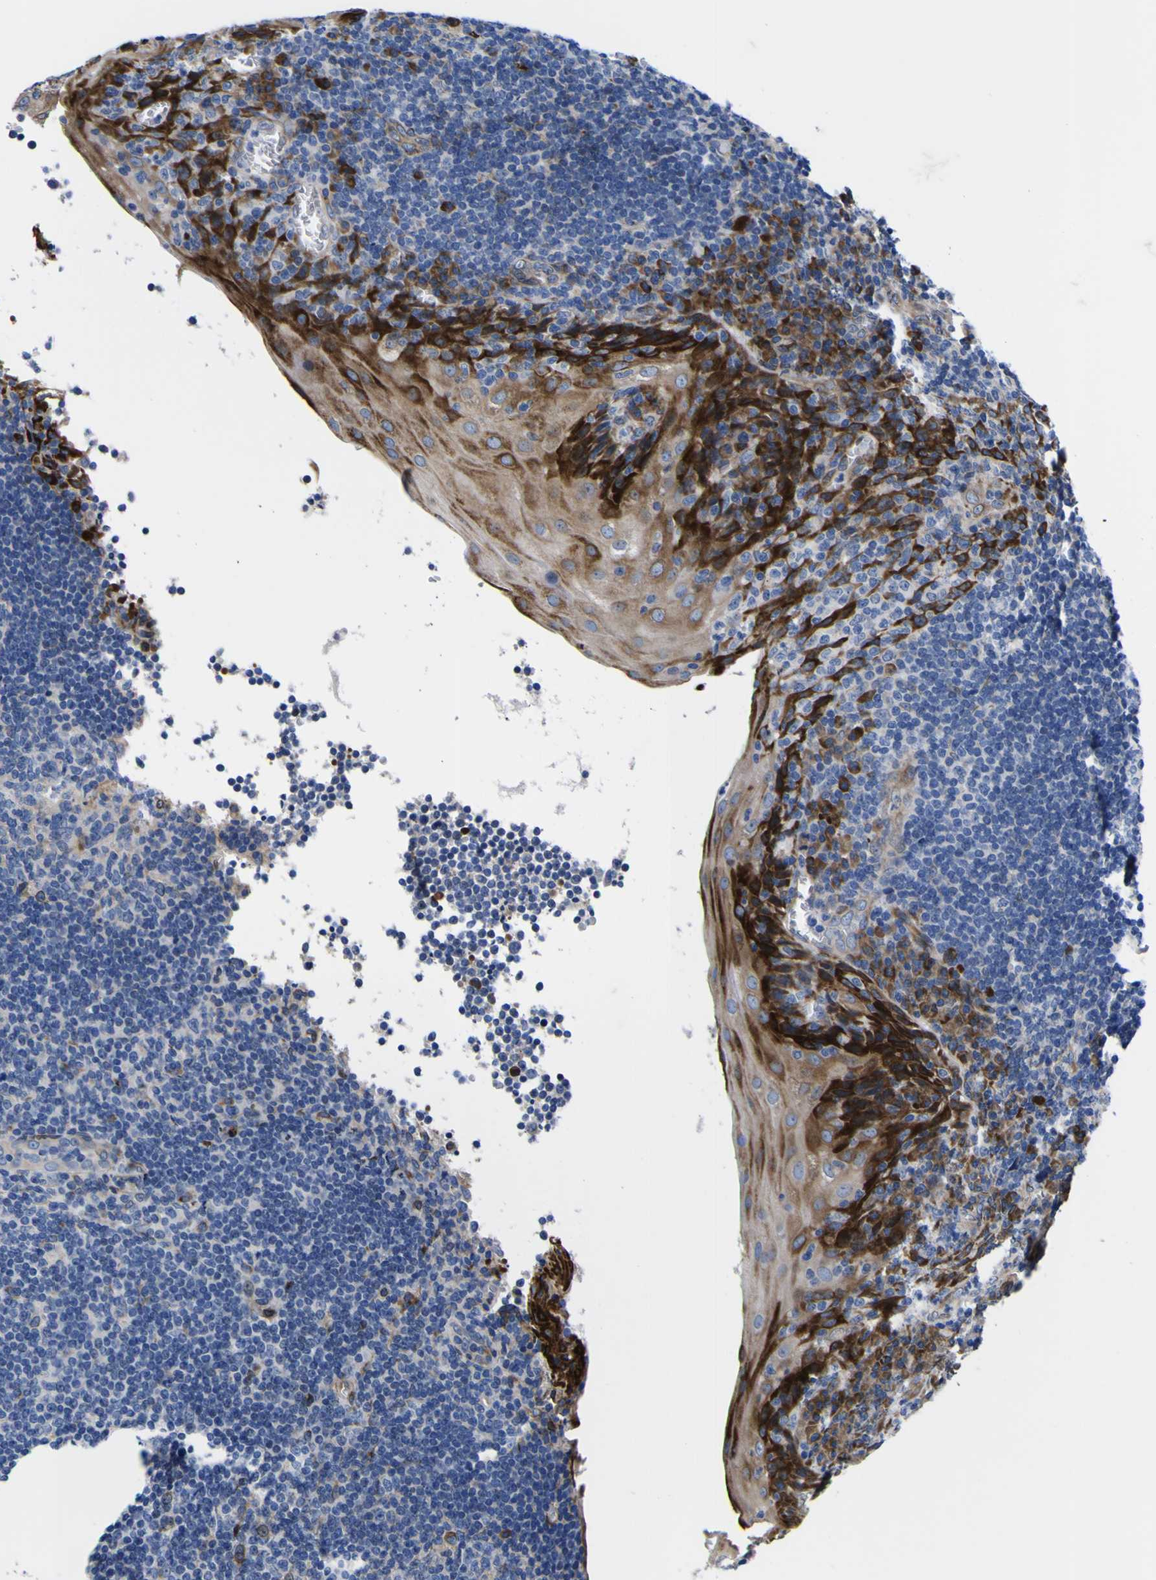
{"staining": {"intensity": "weak", "quantity": "<25%", "location": "cytoplasmic/membranous"}, "tissue": "tonsil", "cell_type": "Germinal center cells", "image_type": "normal", "snomed": [{"axis": "morphology", "description": "Normal tissue, NOS"}, {"axis": "topography", "description": "Tonsil"}], "caption": "The histopathology image exhibits no staining of germinal center cells in normal tonsil. (DAB (3,3'-diaminobenzidine) IHC visualized using brightfield microscopy, high magnification).", "gene": "SCD", "patient": {"sex": "male", "age": 37}}